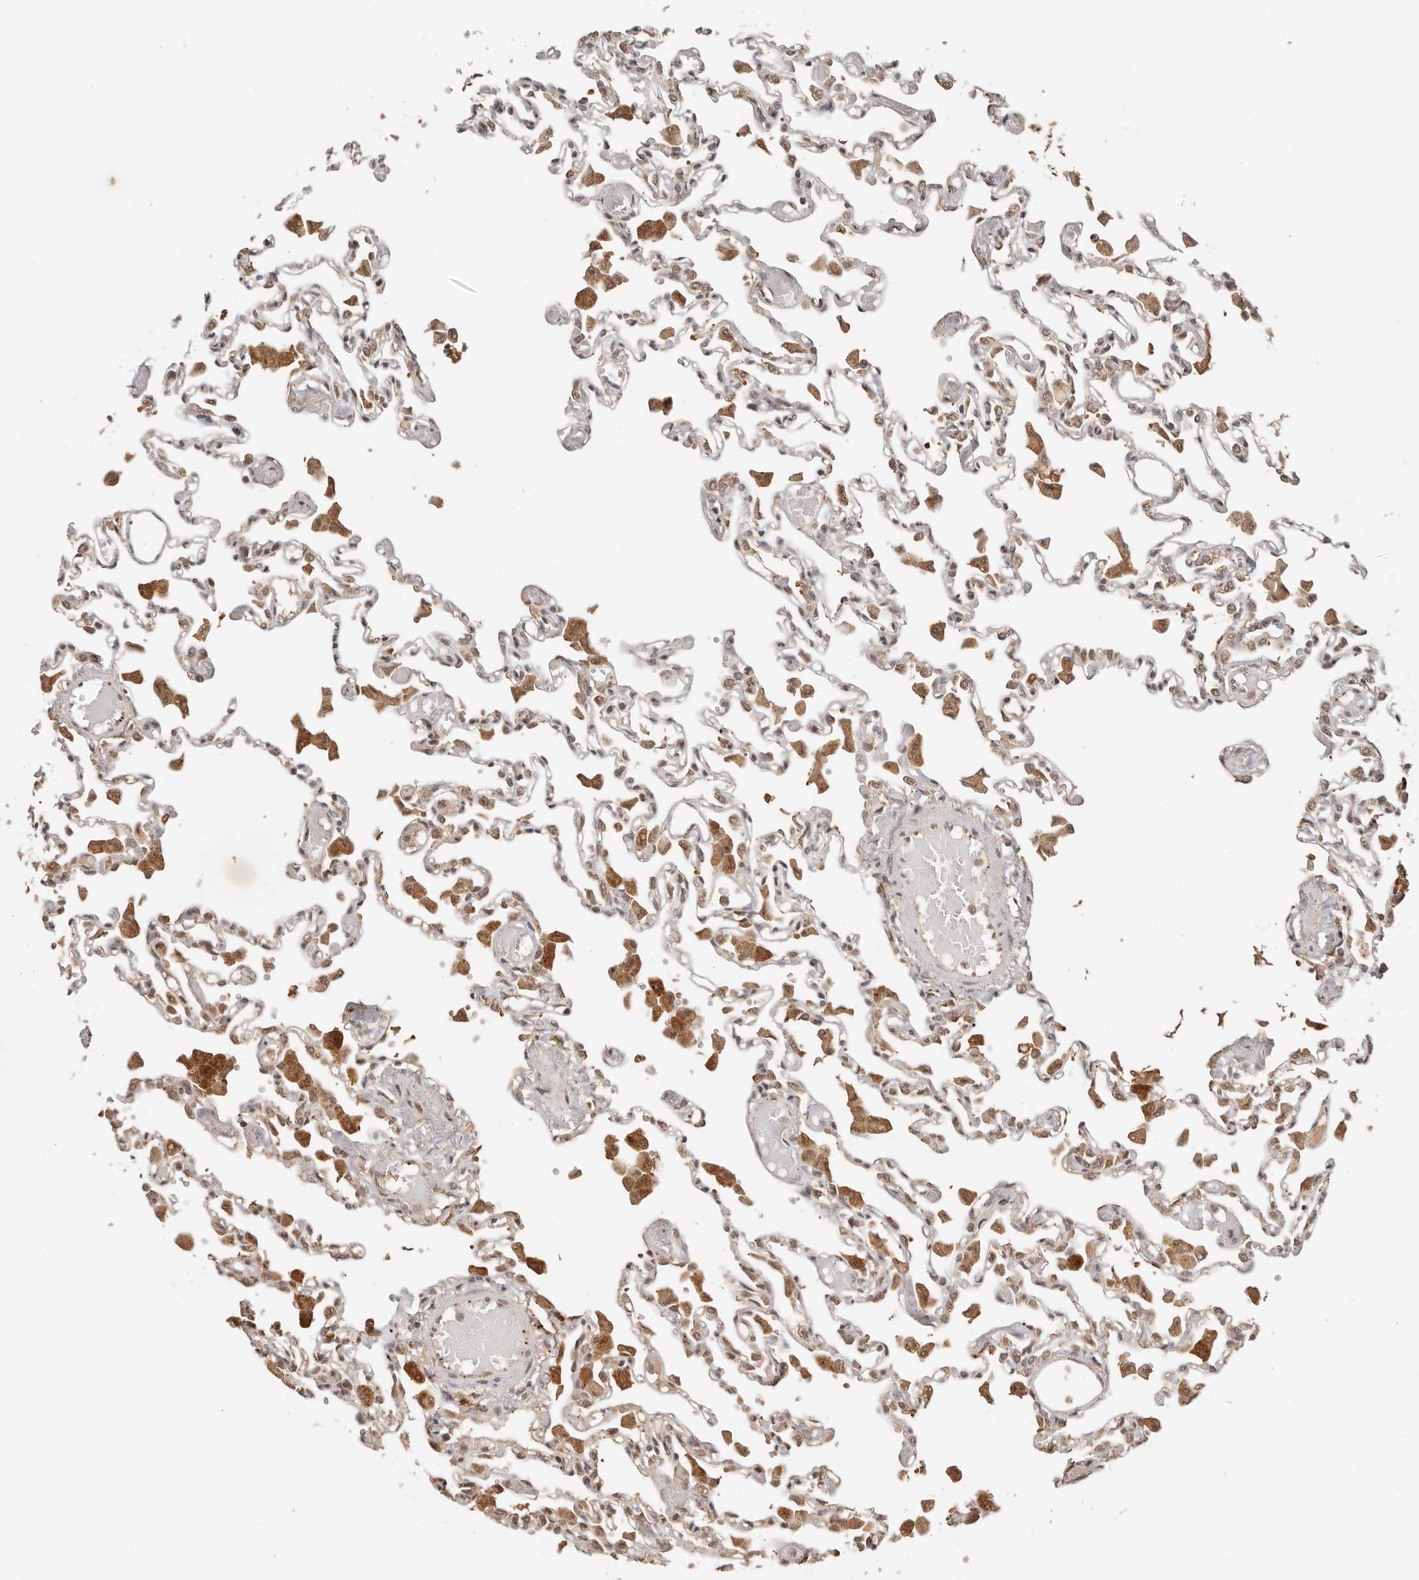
{"staining": {"intensity": "weak", "quantity": "25%-75%", "location": "cytoplasmic/membranous,nuclear"}, "tissue": "lung", "cell_type": "Alveolar cells", "image_type": "normal", "snomed": [{"axis": "morphology", "description": "Normal tissue, NOS"}, {"axis": "topography", "description": "Bronchus"}, {"axis": "topography", "description": "Lung"}], "caption": "Lung stained with a brown dye shows weak cytoplasmic/membranous,nuclear positive positivity in about 25%-75% of alveolar cells.", "gene": "SEC14L1", "patient": {"sex": "female", "age": 49}}